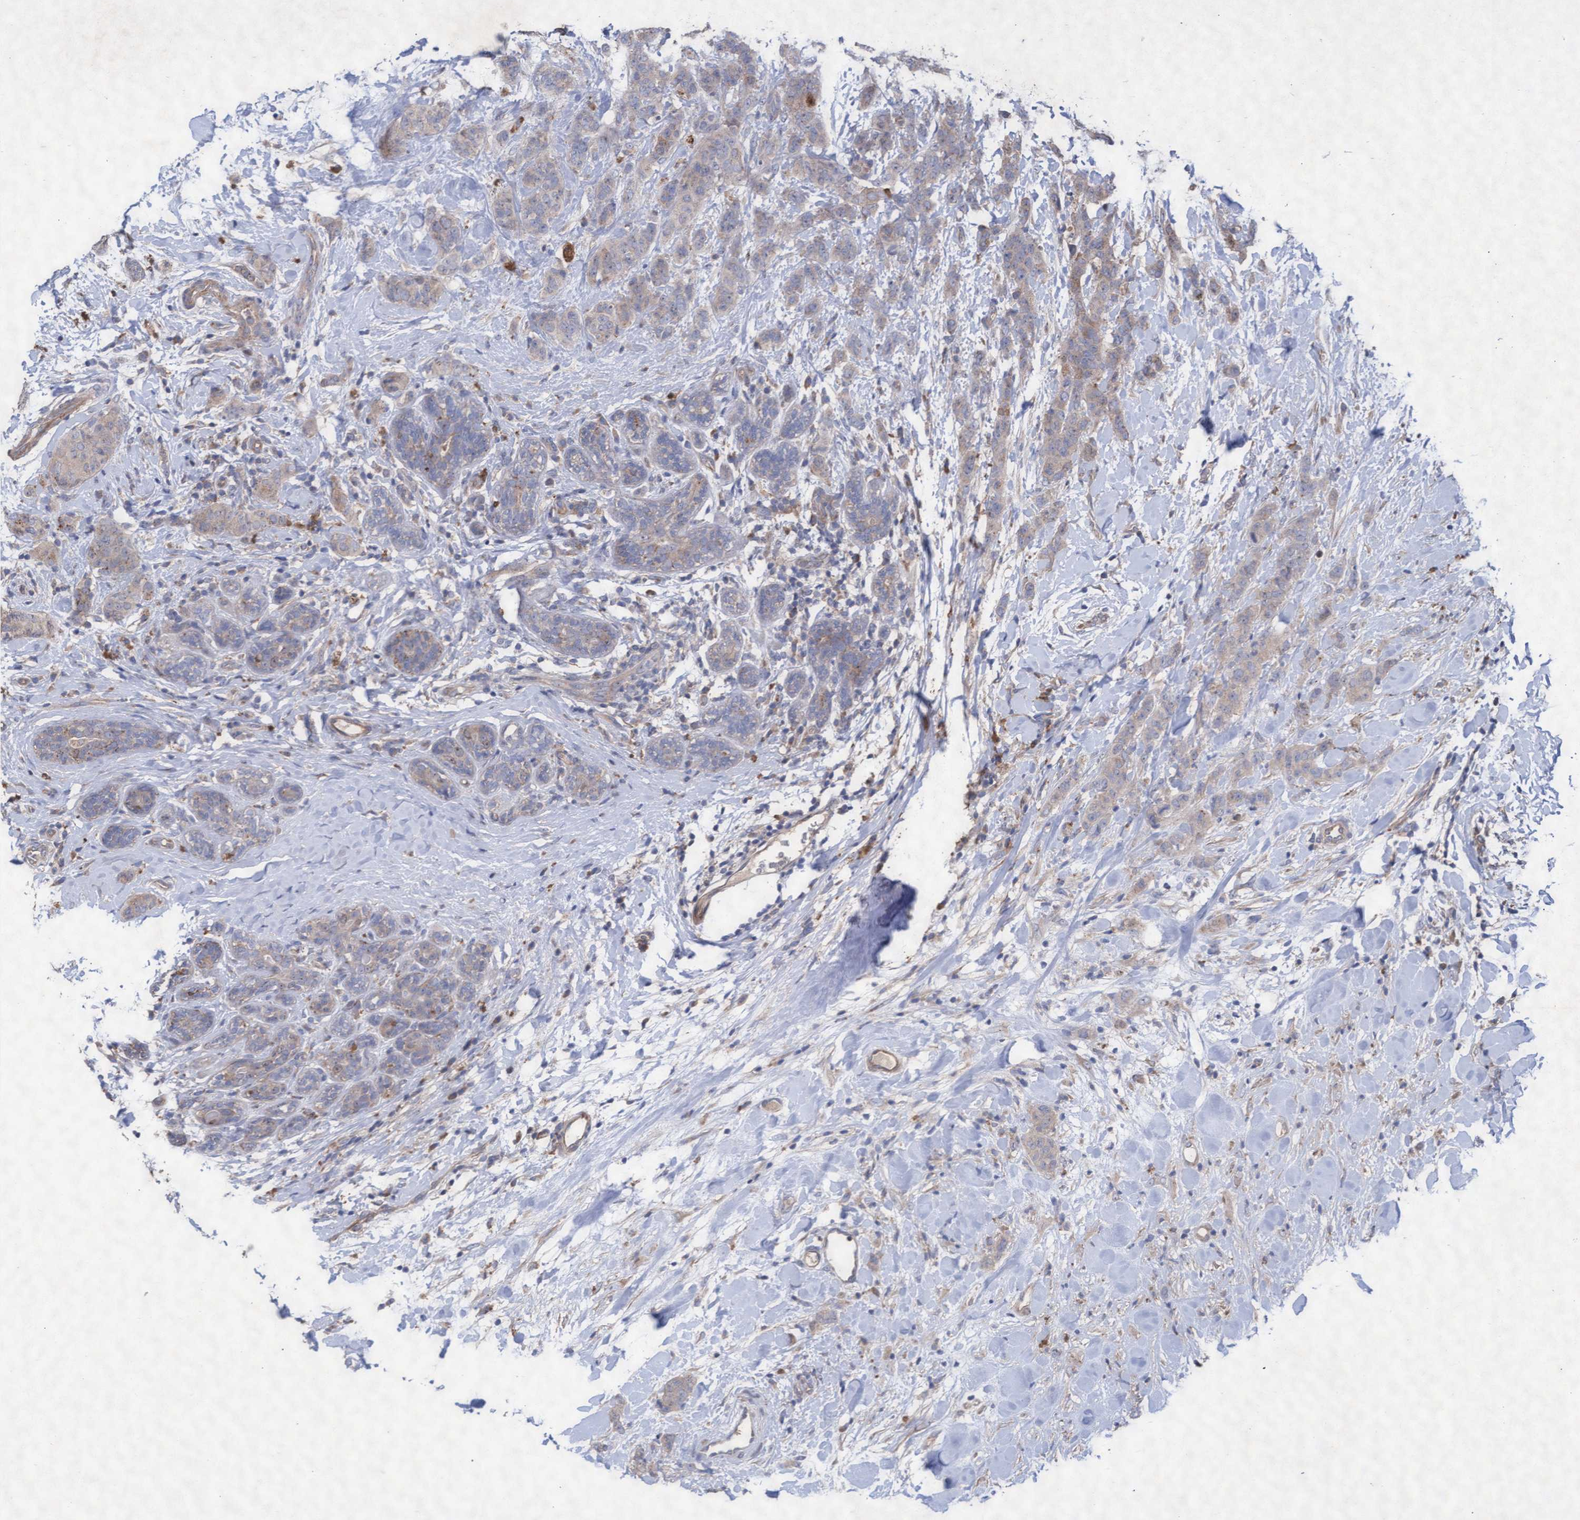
{"staining": {"intensity": "weak", "quantity": "25%-75%", "location": "cytoplasmic/membranous"}, "tissue": "breast cancer", "cell_type": "Tumor cells", "image_type": "cancer", "snomed": [{"axis": "morphology", "description": "Normal tissue, NOS"}, {"axis": "morphology", "description": "Duct carcinoma"}, {"axis": "topography", "description": "Breast"}], "caption": "A low amount of weak cytoplasmic/membranous expression is present in approximately 25%-75% of tumor cells in breast cancer tissue.", "gene": "ABCF2", "patient": {"sex": "female", "age": 40}}